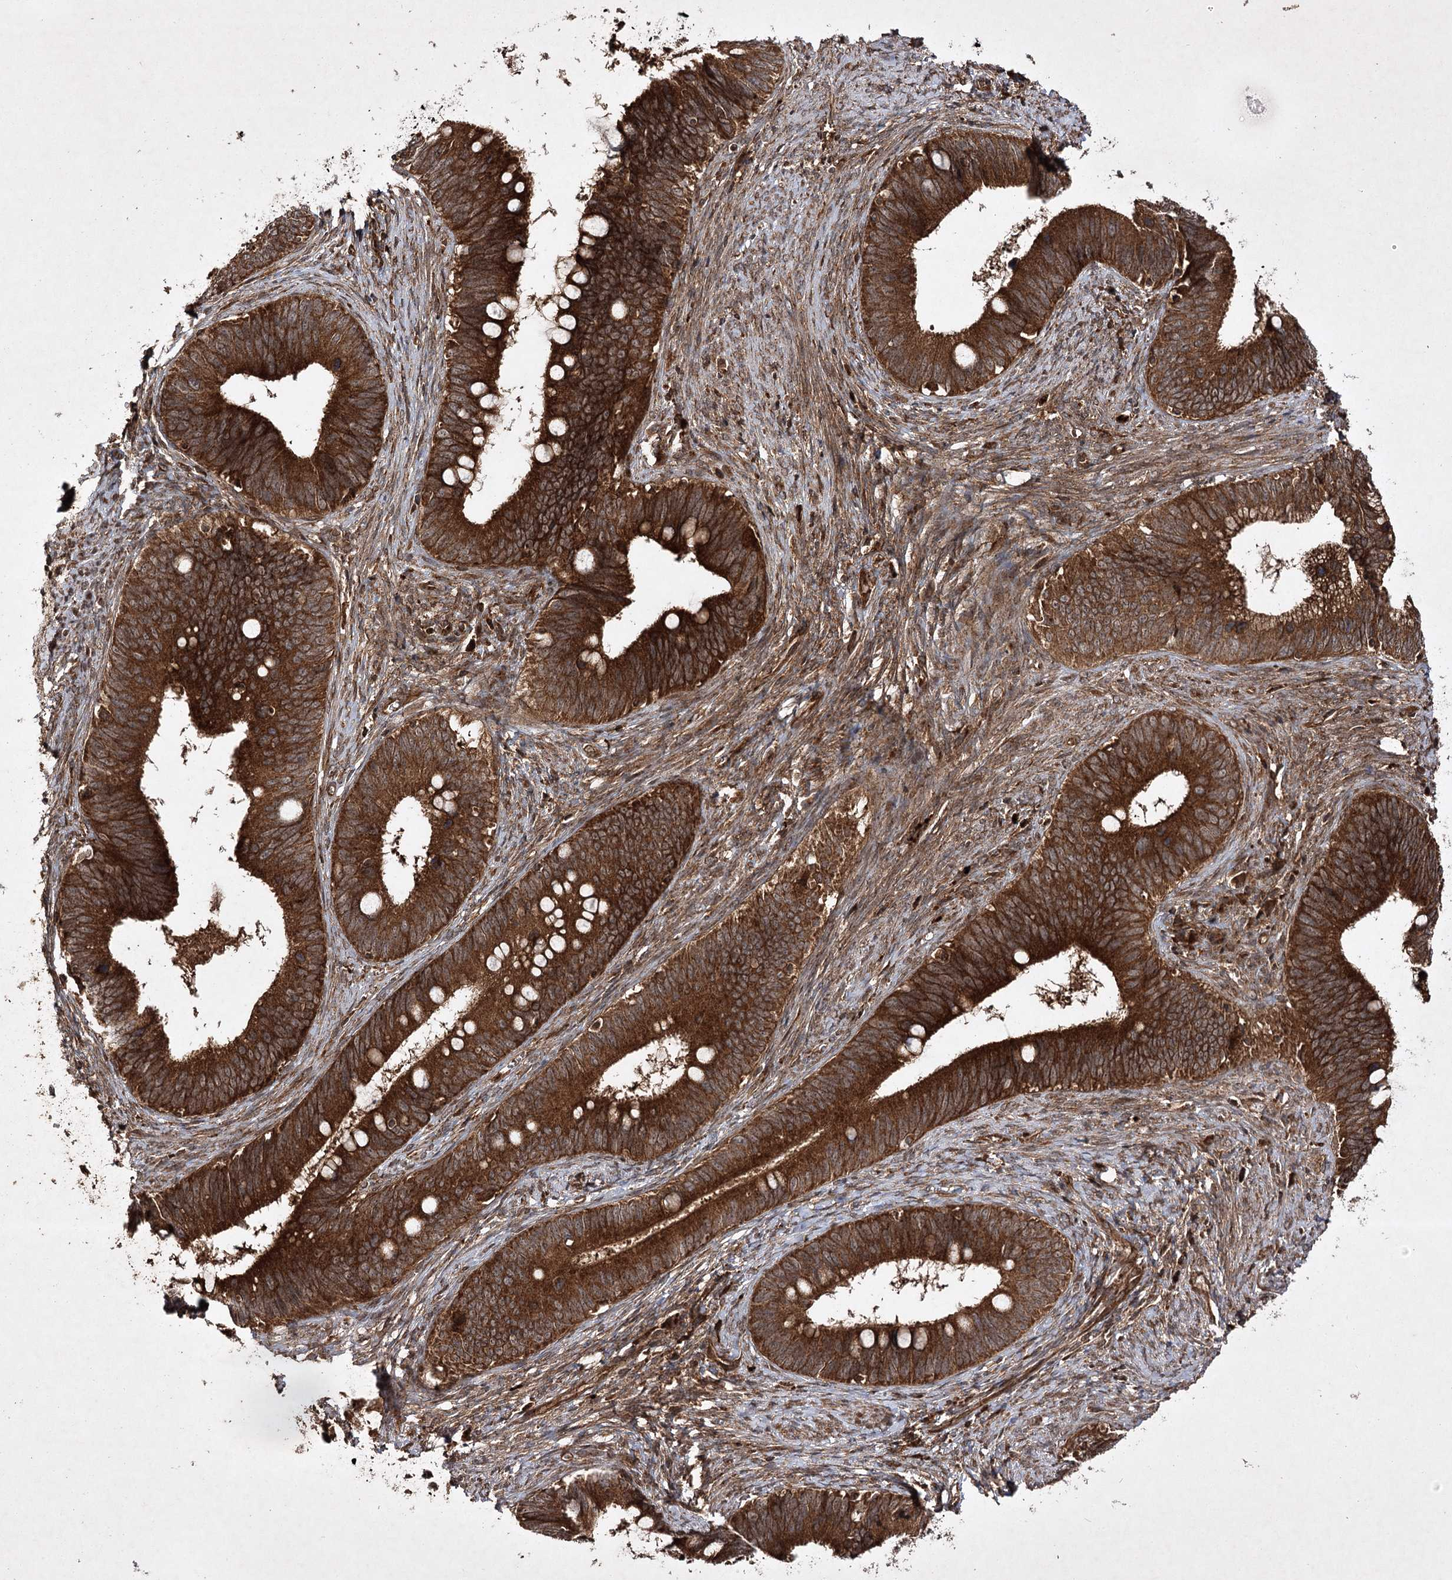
{"staining": {"intensity": "strong", "quantity": ">75%", "location": "cytoplasmic/membranous"}, "tissue": "cervical cancer", "cell_type": "Tumor cells", "image_type": "cancer", "snomed": [{"axis": "morphology", "description": "Adenocarcinoma, NOS"}, {"axis": "topography", "description": "Cervix"}], "caption": "Immunohistochemistry (DAB) staining of human cervical cancer (adenocarcinoma) displays strong cytoplasmic/membranous protein expression in approximately >75% of tumor cells.", "gene": "DNAJC13", "patient": {"sex": "female", "age": 42}}